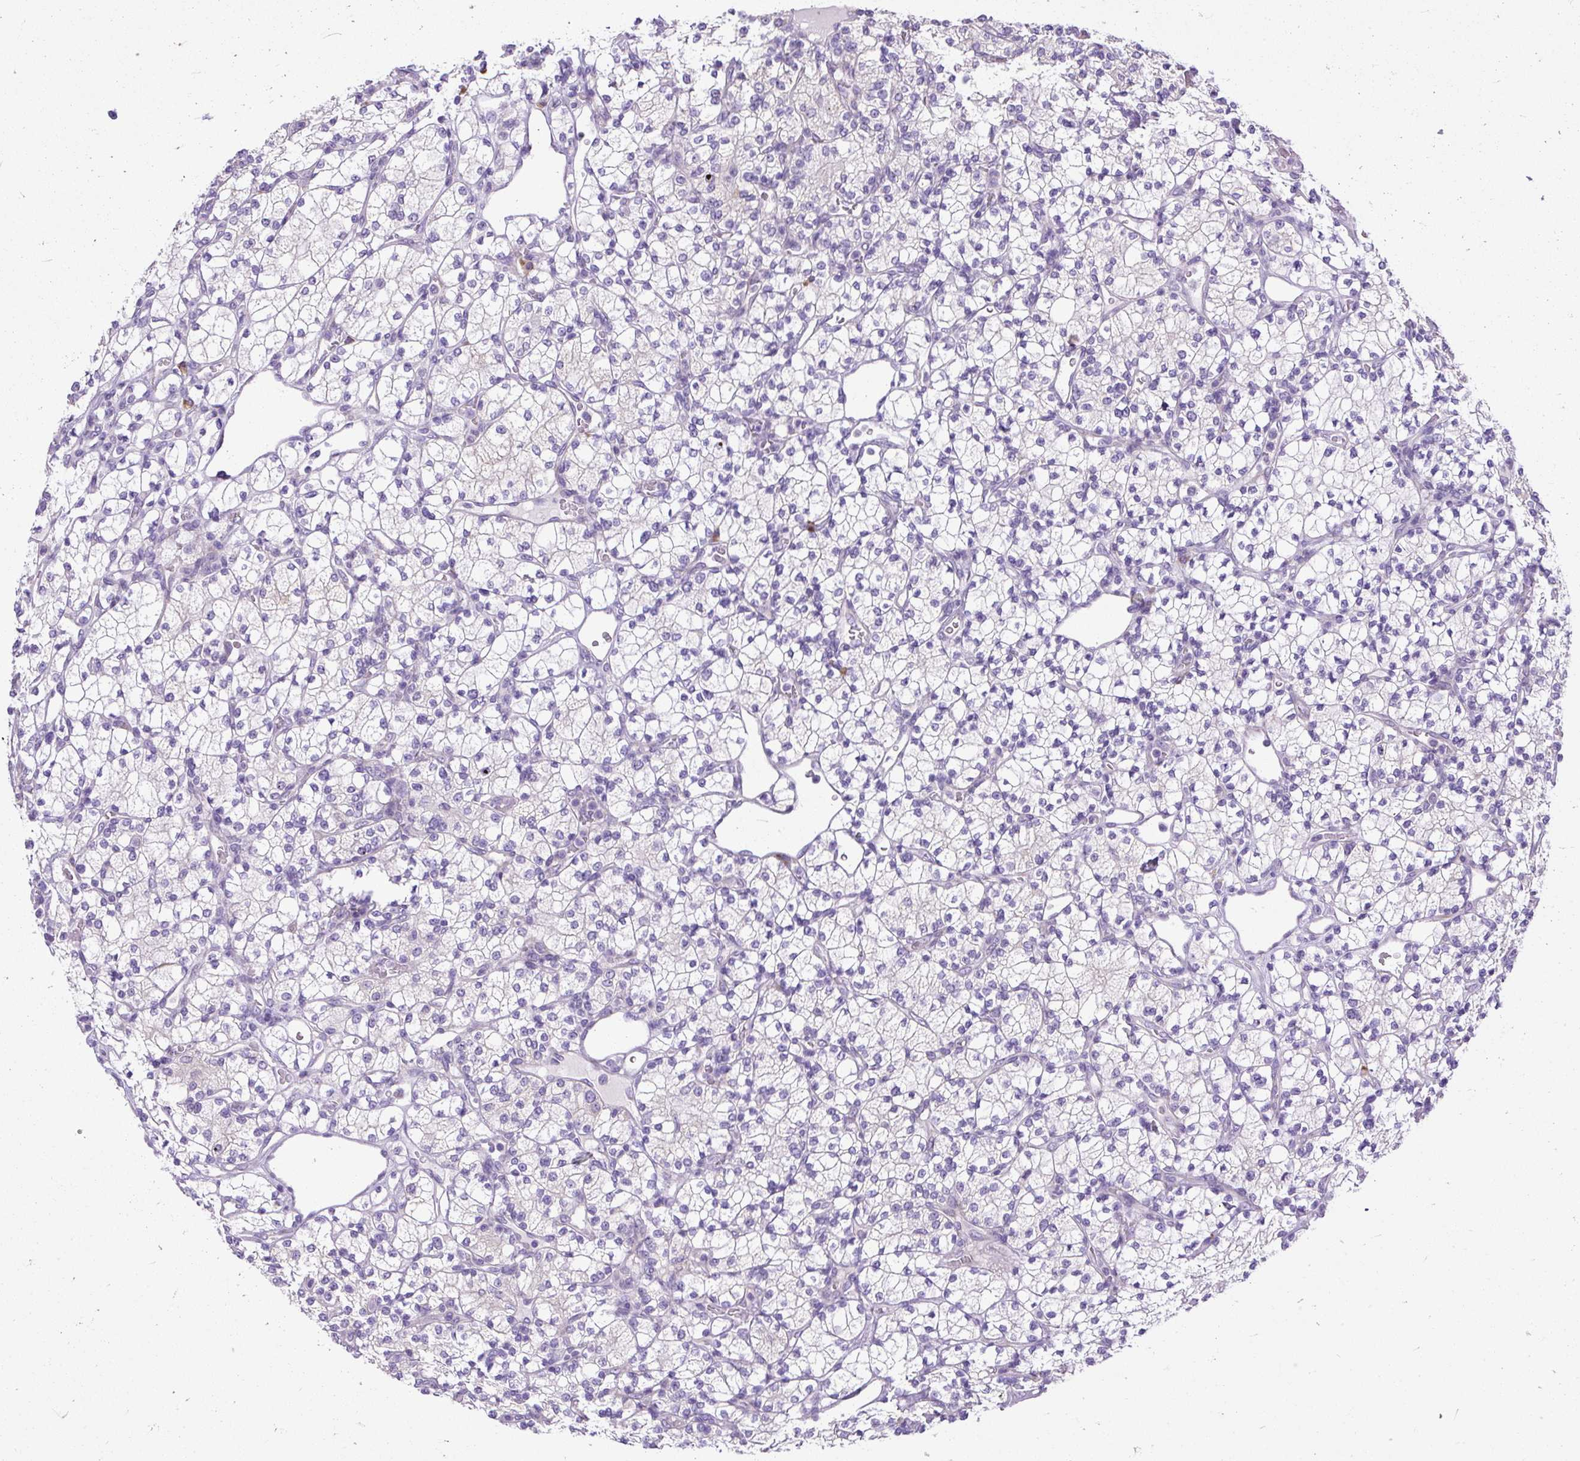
{"staining": {"intensity": "negative", "quantity": "none", "location": "none"}, "tissue": "renal cancer", "cell_type": "Tumor cells", "image_type": "cancer", "snomed": [{"axis": "morphology", "description": "Adenocarcinoma, NOS"}, {"axis": "topography", "description": "Kidney"}], "caption": "A micrograph of renal cancer (adenocarcinoma) stained for a protein demonstrates no brown staining in tumor cells. (DAB (3,3'-diaminobenzidine) immunohistochemistry (IHC), high magnification).", "gene": "SYBU", "patient": {"sex": "male", "age": 77}}